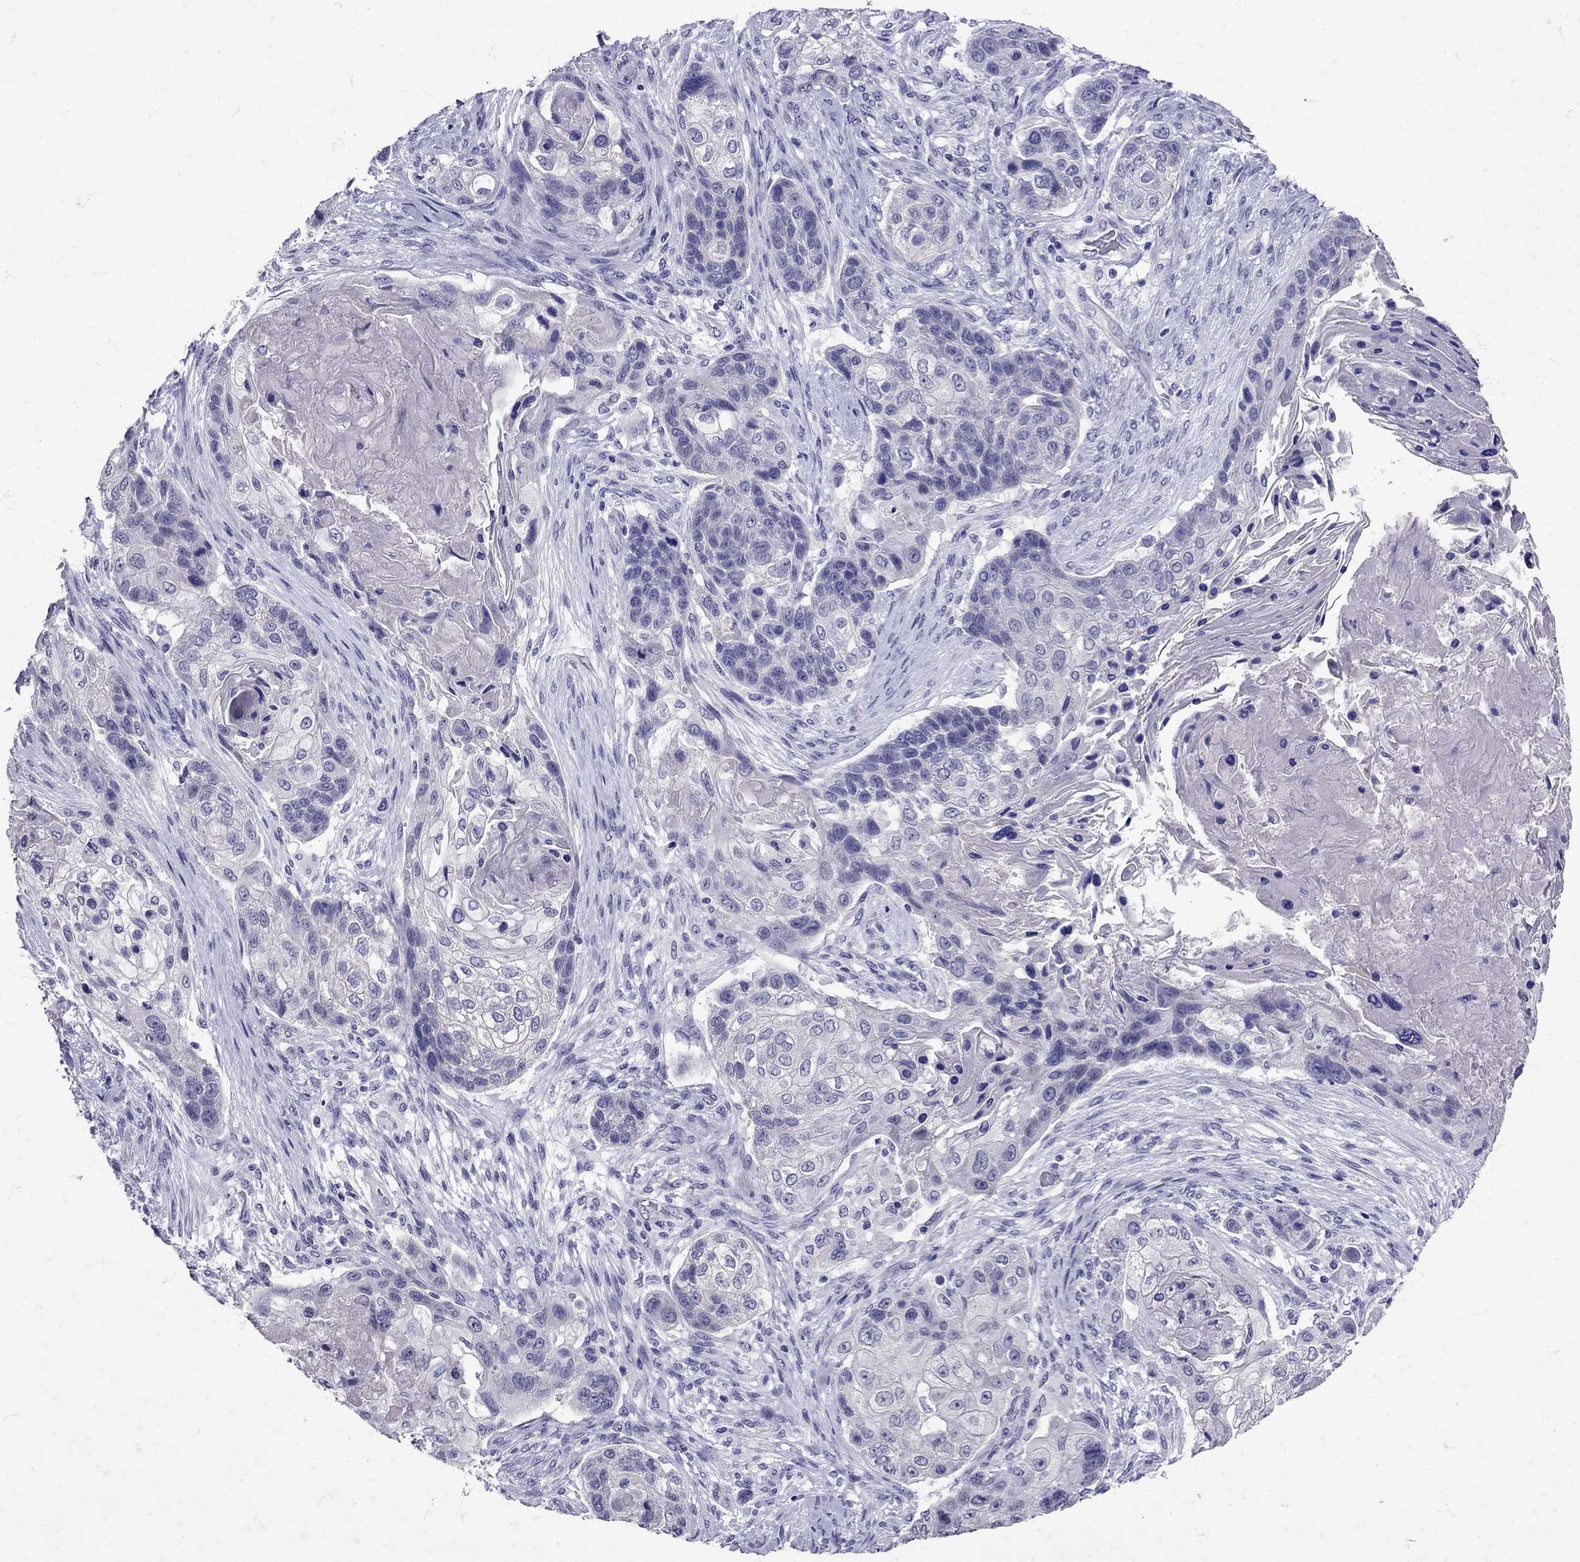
{"staining": {"intensity": "negative", "quantity": "none", "location": "none"}, "tissue": "lung cancer", "cell_type": "Tumor cells", "image_type": "cancer", "snomed": [{"axis": "morphology", "description": "Squamous cell carcinoma, NOS"}, {"axis": "topography", "description": "Lung"}], "caption": "A high-resolution histopathology image shows immunohistochemistry staining of lung cancer, which shows no significant staining in tumor cells.", "gene": "SST", "patient": {"sex": "male", "age": 69}}